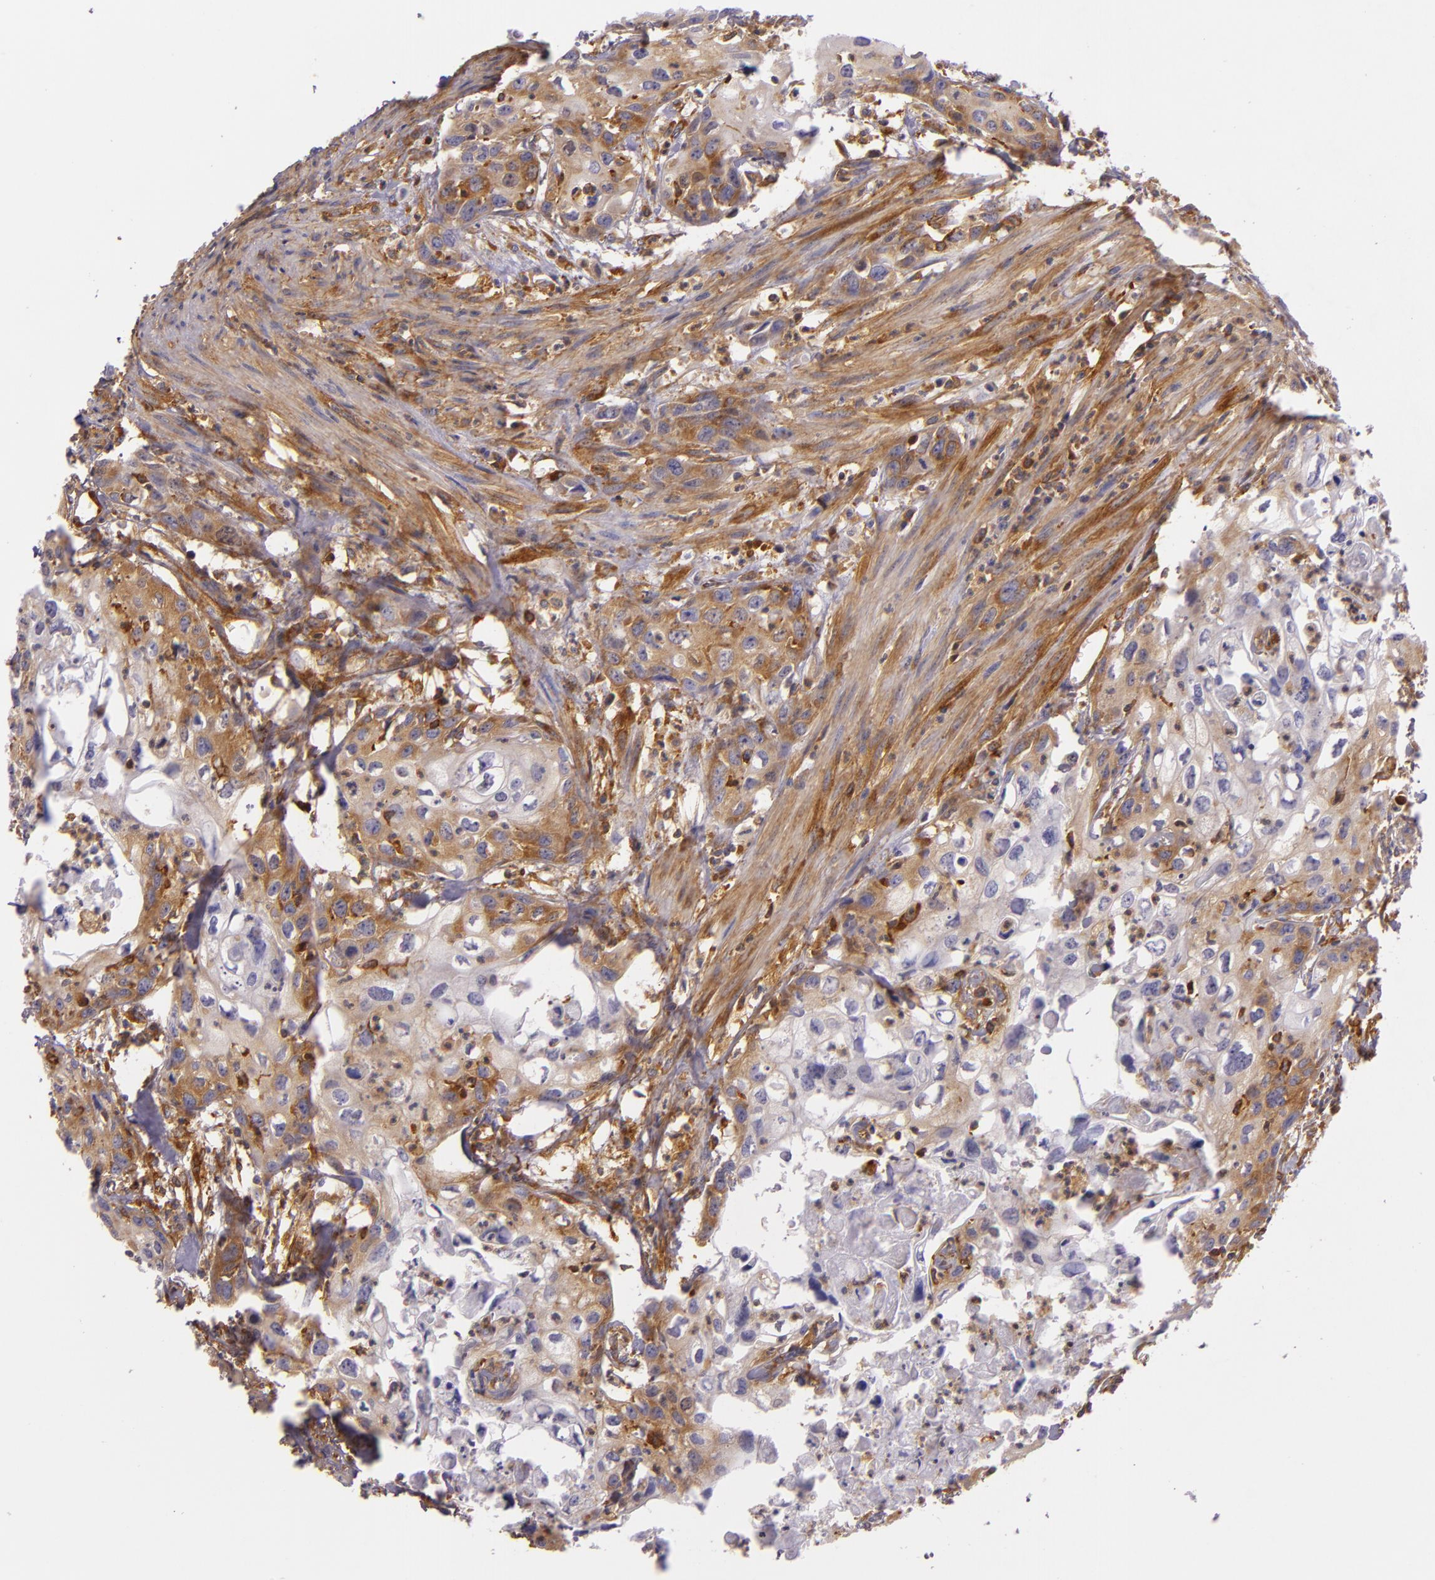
{"staining": {"intensity": "weak", "quantity": "25%-75%", "location": "cytoplasmic/membranous"}, "tissue": "urothelial cancer", "cell_type": "Tumor cells", "image_type": "cancer", "snomed": [{"axis": "morphology", "description": "Urothelial carcinoma, High grade"}, {"axis": "topography", "description": "Urinary bladder"}], "caption": "This image reveals IHC staining of human urothelial cancer, with low weak cytoplasmic/membranous expression in approximately 25%-75% of tumor cells.", "gene": "TLN1", "patient": {"sex": "male", "age": 54}}